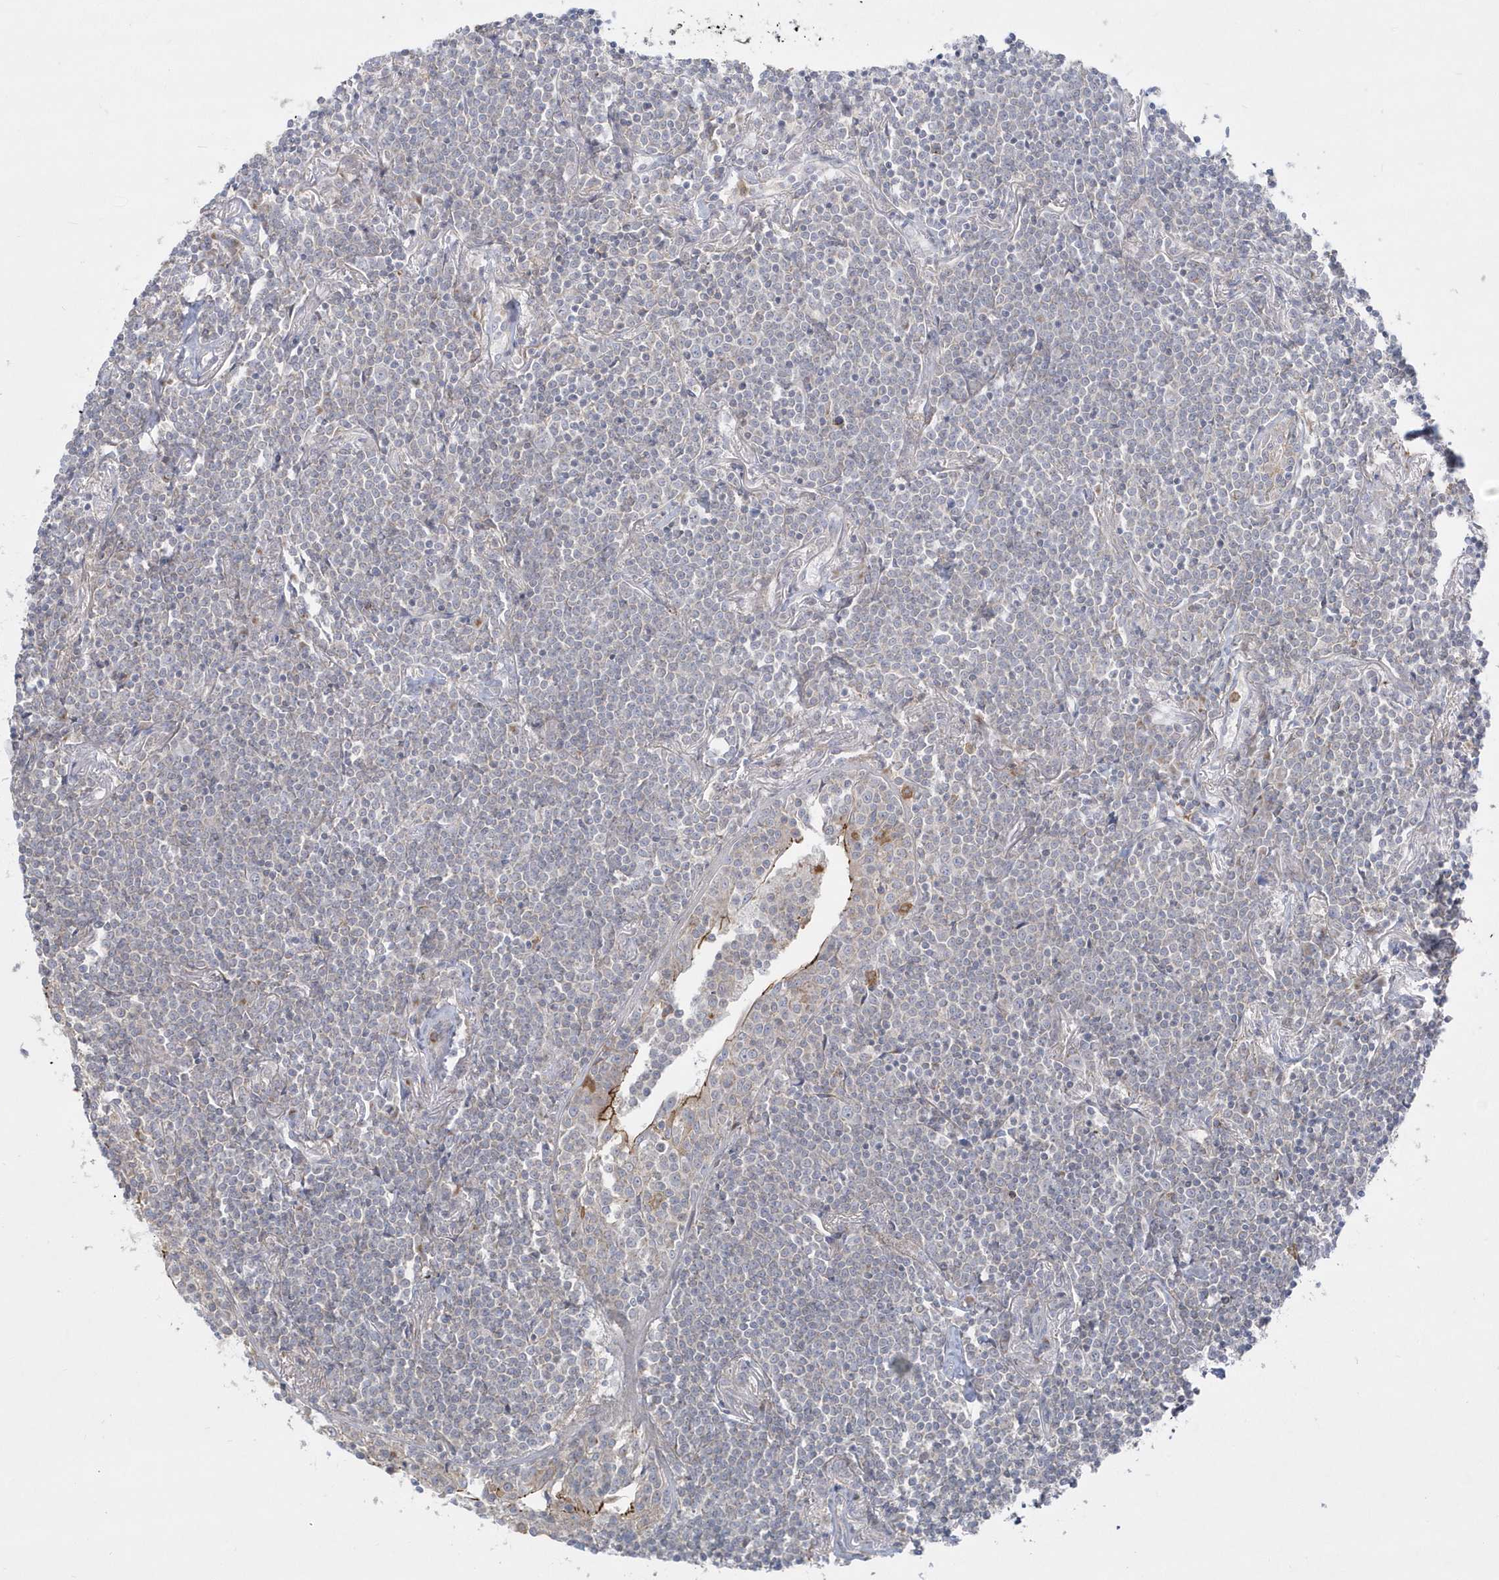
{"staining": {"intensity": "negative", "quantity": "none", "location": "none"}, "tissue": "lymphoma", "cell_type": "Tumor cells", "image_type": "cancer", "snomed": [{"axis": "morphology", "description": "Malignant lymphoma, non-Hodgkin's type, Low grade"}, {"axis": "topography", "description": "Lung"}], "caption": "Protein analysis of lymphoma shows no significant staining in tumor cells.", "gene": "DNAJC18", "patient": {"sex": "female", "age": 71}}